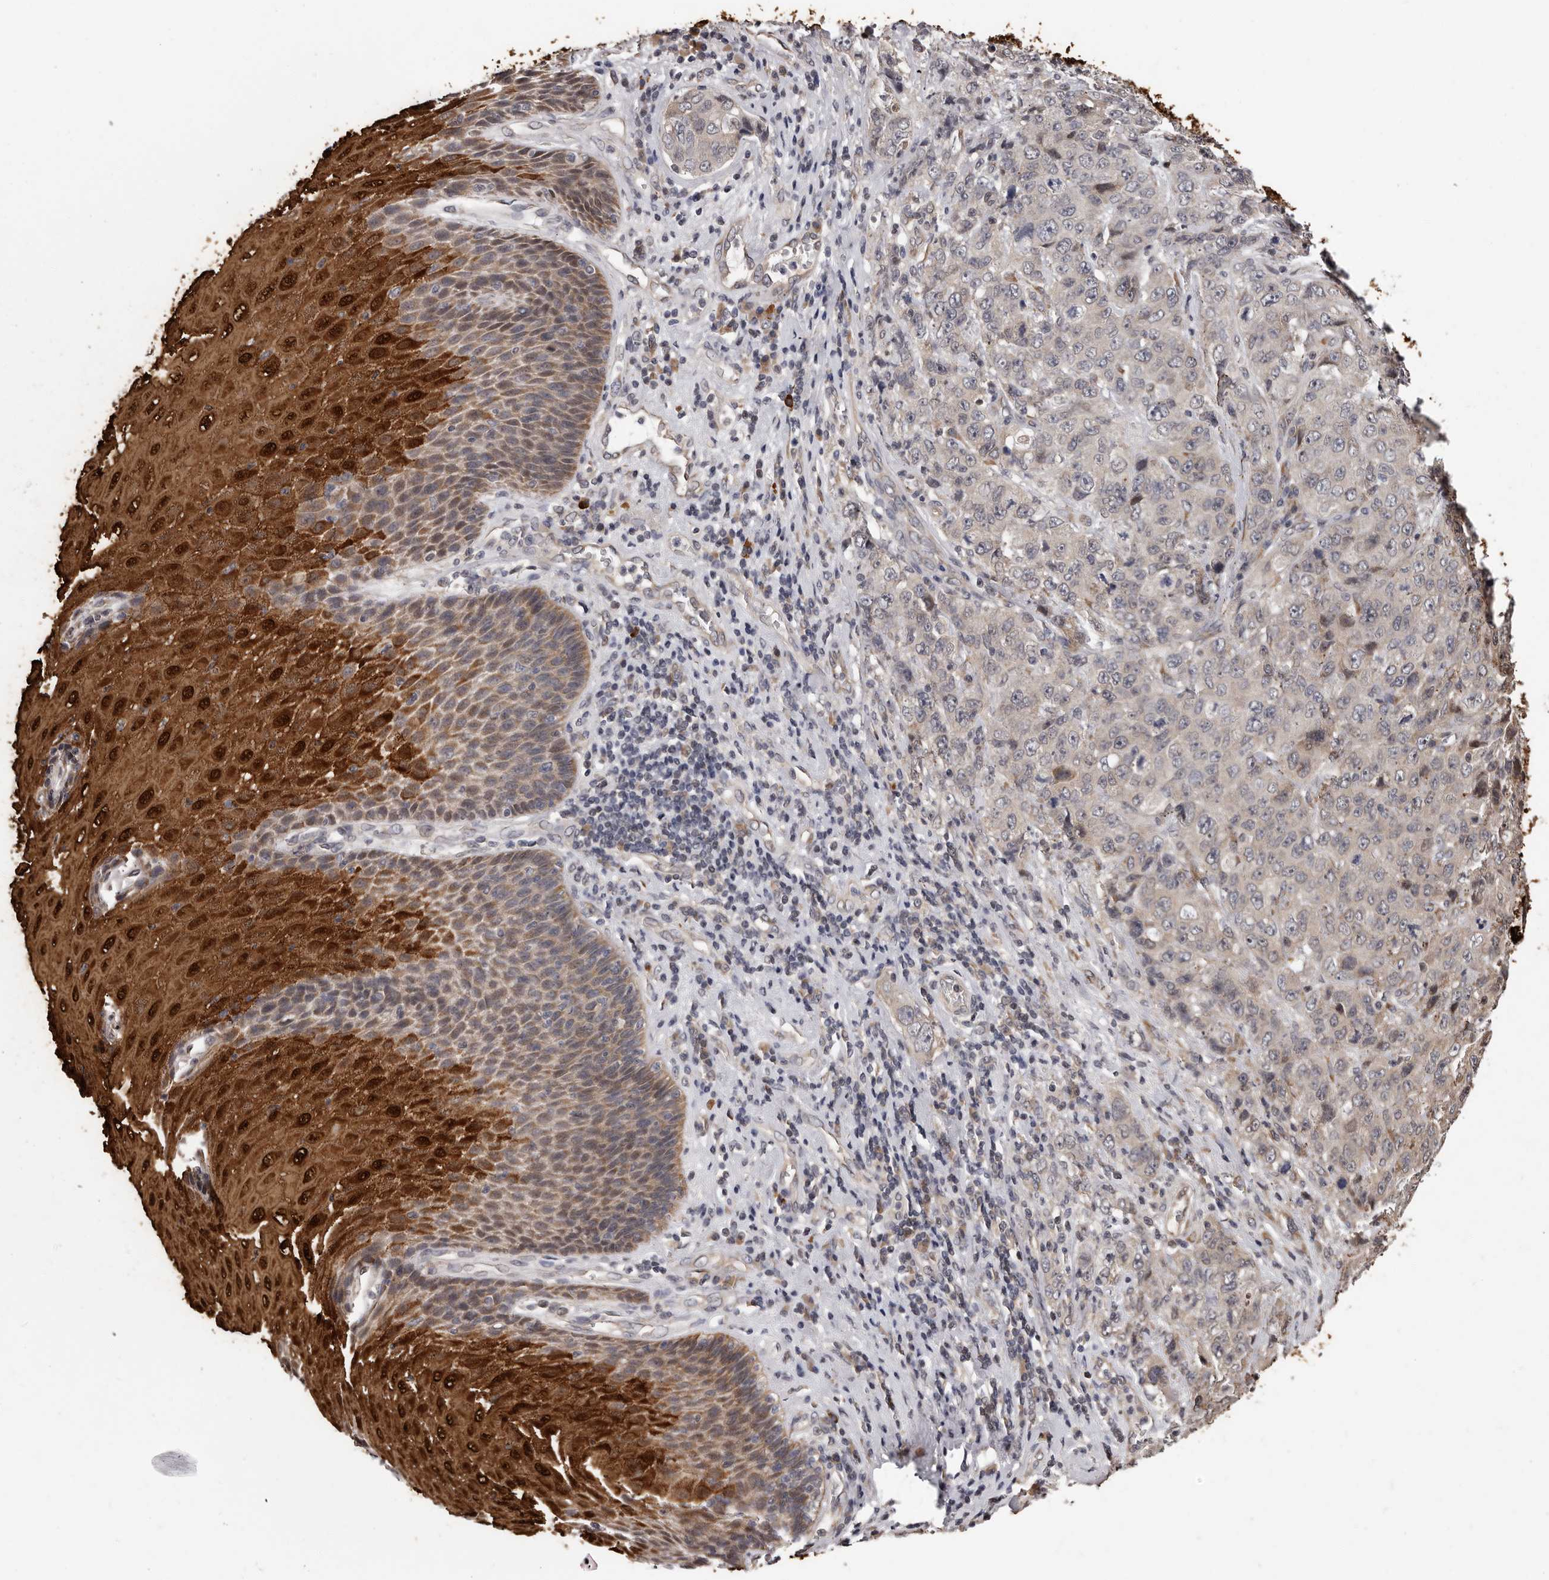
{"staining": {"intensity": "weak", "quantity": "25%-75%", "location": "cytoplasmic/membranous"}, "tissue": "stomach cancer", "cell_type": "Tumor cells", "image_type": "cancer", "snomed": [{"axis": "morphology", "description": "Adenocarcinoma, NOS"}, {"axis": "topography", "description": "Stomach"}], "caption": "Weak cytoplasmic/membranous protein positivity is appreciated in approximately 25%-75% of tumor cells in adenocarcinoma (stomach). The staining is performed using DAB (3,3'-diaminobenzidine) brown chromogen to label protein expression. The nuclei are counter-stained blue using hematoxylin.", "gene": "MED8", "patient": {"sex": "male", "age": 48}}